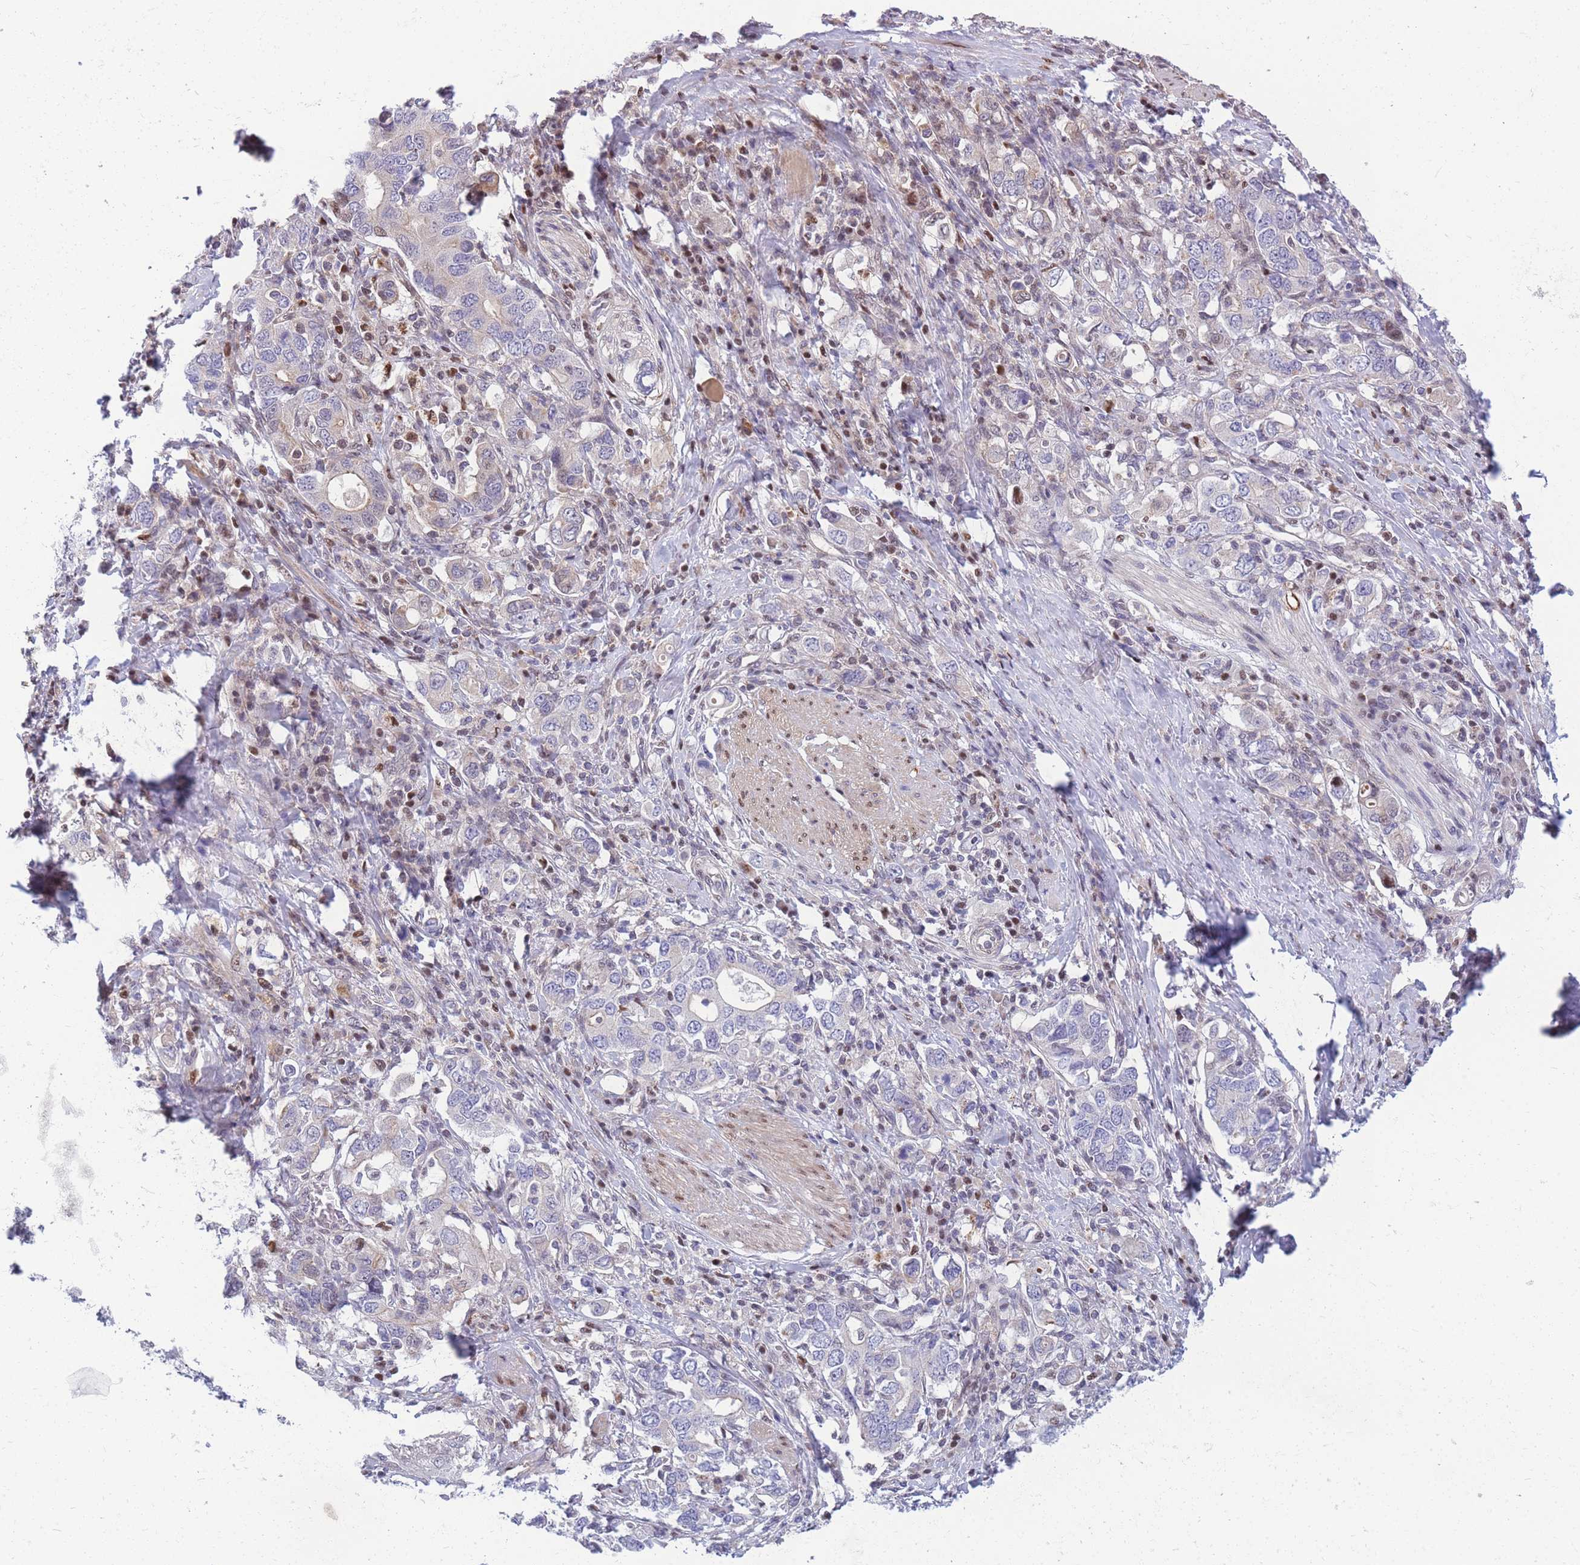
{"staining": {"intensity": "negative", "quantity": "none", "location": "none"}, "tissue": "stomach cancer", "cell_type": "Tumor cells", "image_type": "cancer", "snomed": [{"axis": "morphology", "description": "Adenocarcinoma, NOS"}, {"axis": "topography", "description": "Stomach, upper"}, {"axis": "topography", "description": "Stomach"}], "caption": "The photomicrograph reveals no staining of tumor cells in adenocarcinoma (stomach).", "gene": "CRACD", "patient": {"sex": "male", "age": 62}}